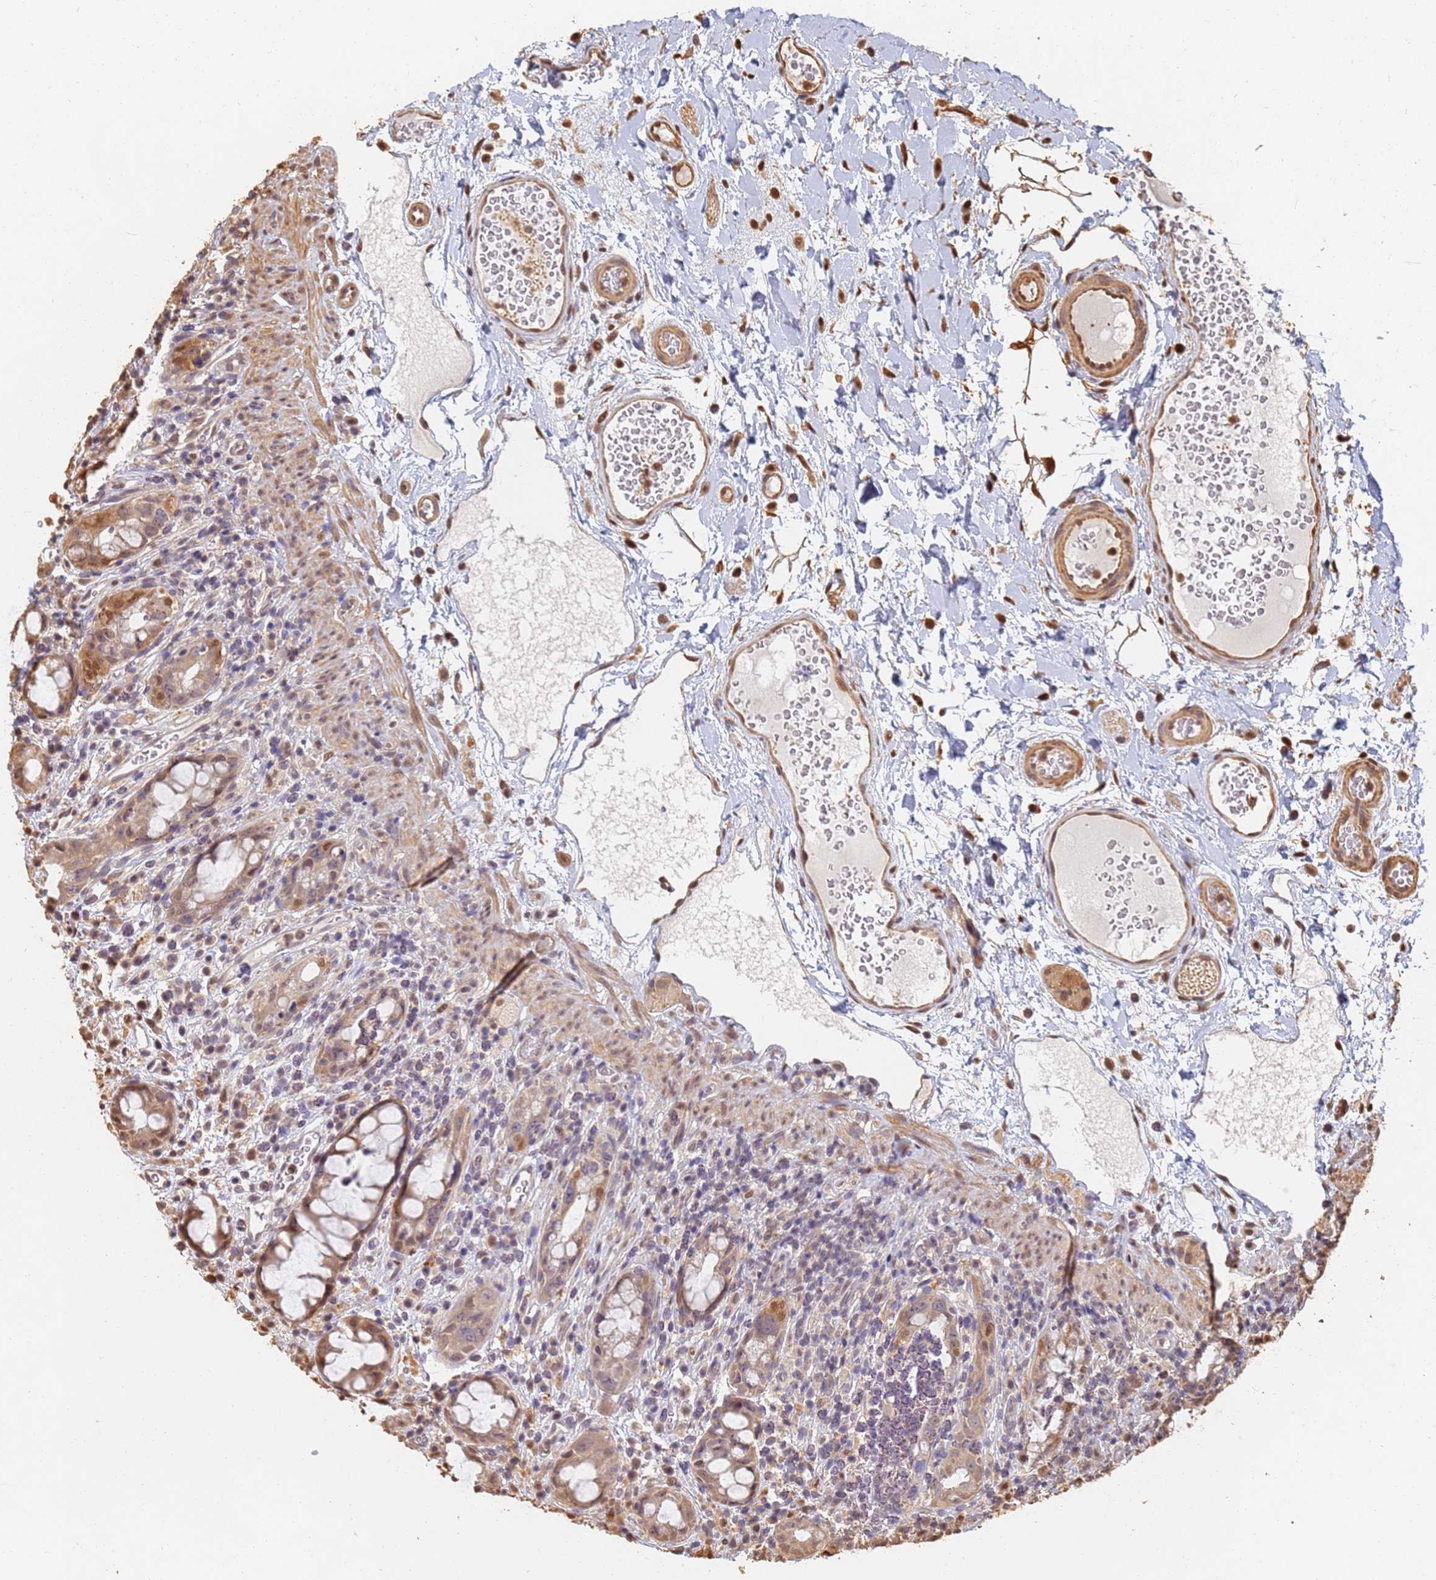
{"staining": {"intensity": "moderate", "quantity": "<25%", "location": "cytoplasmic/membranous,nuclear"}, "tissue": "rectum", "cell_type": "Glandular cells", "image_type": "normal", "snomed": [{"axis": "morphology", "description": "Normal tissue, NOS"}, {"axis": "topography", "description": "Rectum"}], "caption": "Moderate cytoplasmic/membranous,nuclear staining for a protein is appreciated in approximately <25% of glandular cells of benign rectum using immunohistochemistry (IHC).", "gene": "JAK2", "patient": {"sex": "female", "age": 57}}